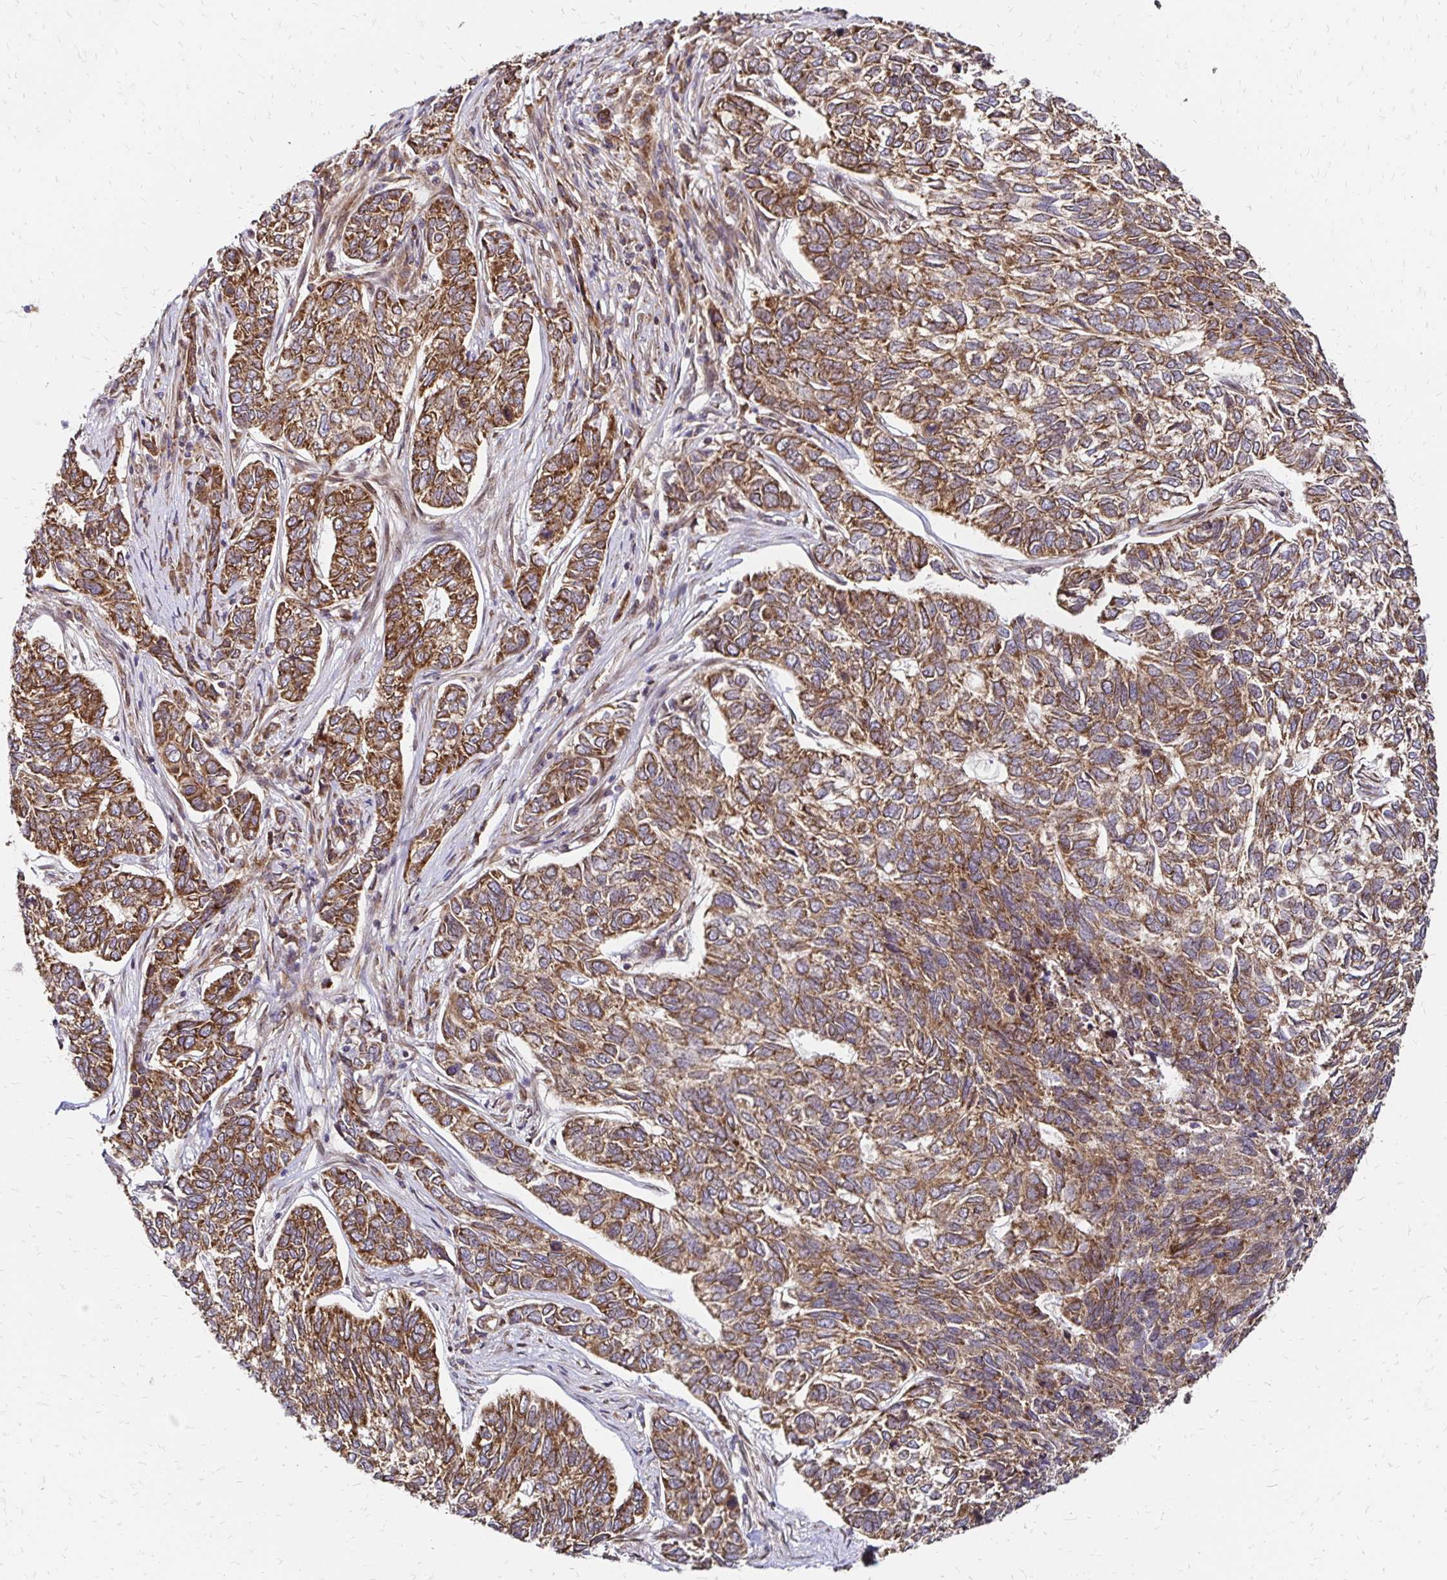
{"staining": {"intensity": "moderate", "quantity": ">75%", "location": "cytoplasmic/membranous"}, "tissue": "skin cancer", "cell_type": "Tumor cells", "image_type": "cancer", "snomed": [{"axis": "morphology", "description": "Basal cell carcinoma"}, {"axis": "topography", "description": "Skin"}], "caption": "Tumor cells exhibit medium levels of moderate cytoplasmic/membranous expression in approximately >75% of cells in human skin cancer (basal cell carcinoma).", "gene": "ZW10", "patient": {"sex": "female", "age": 65}}